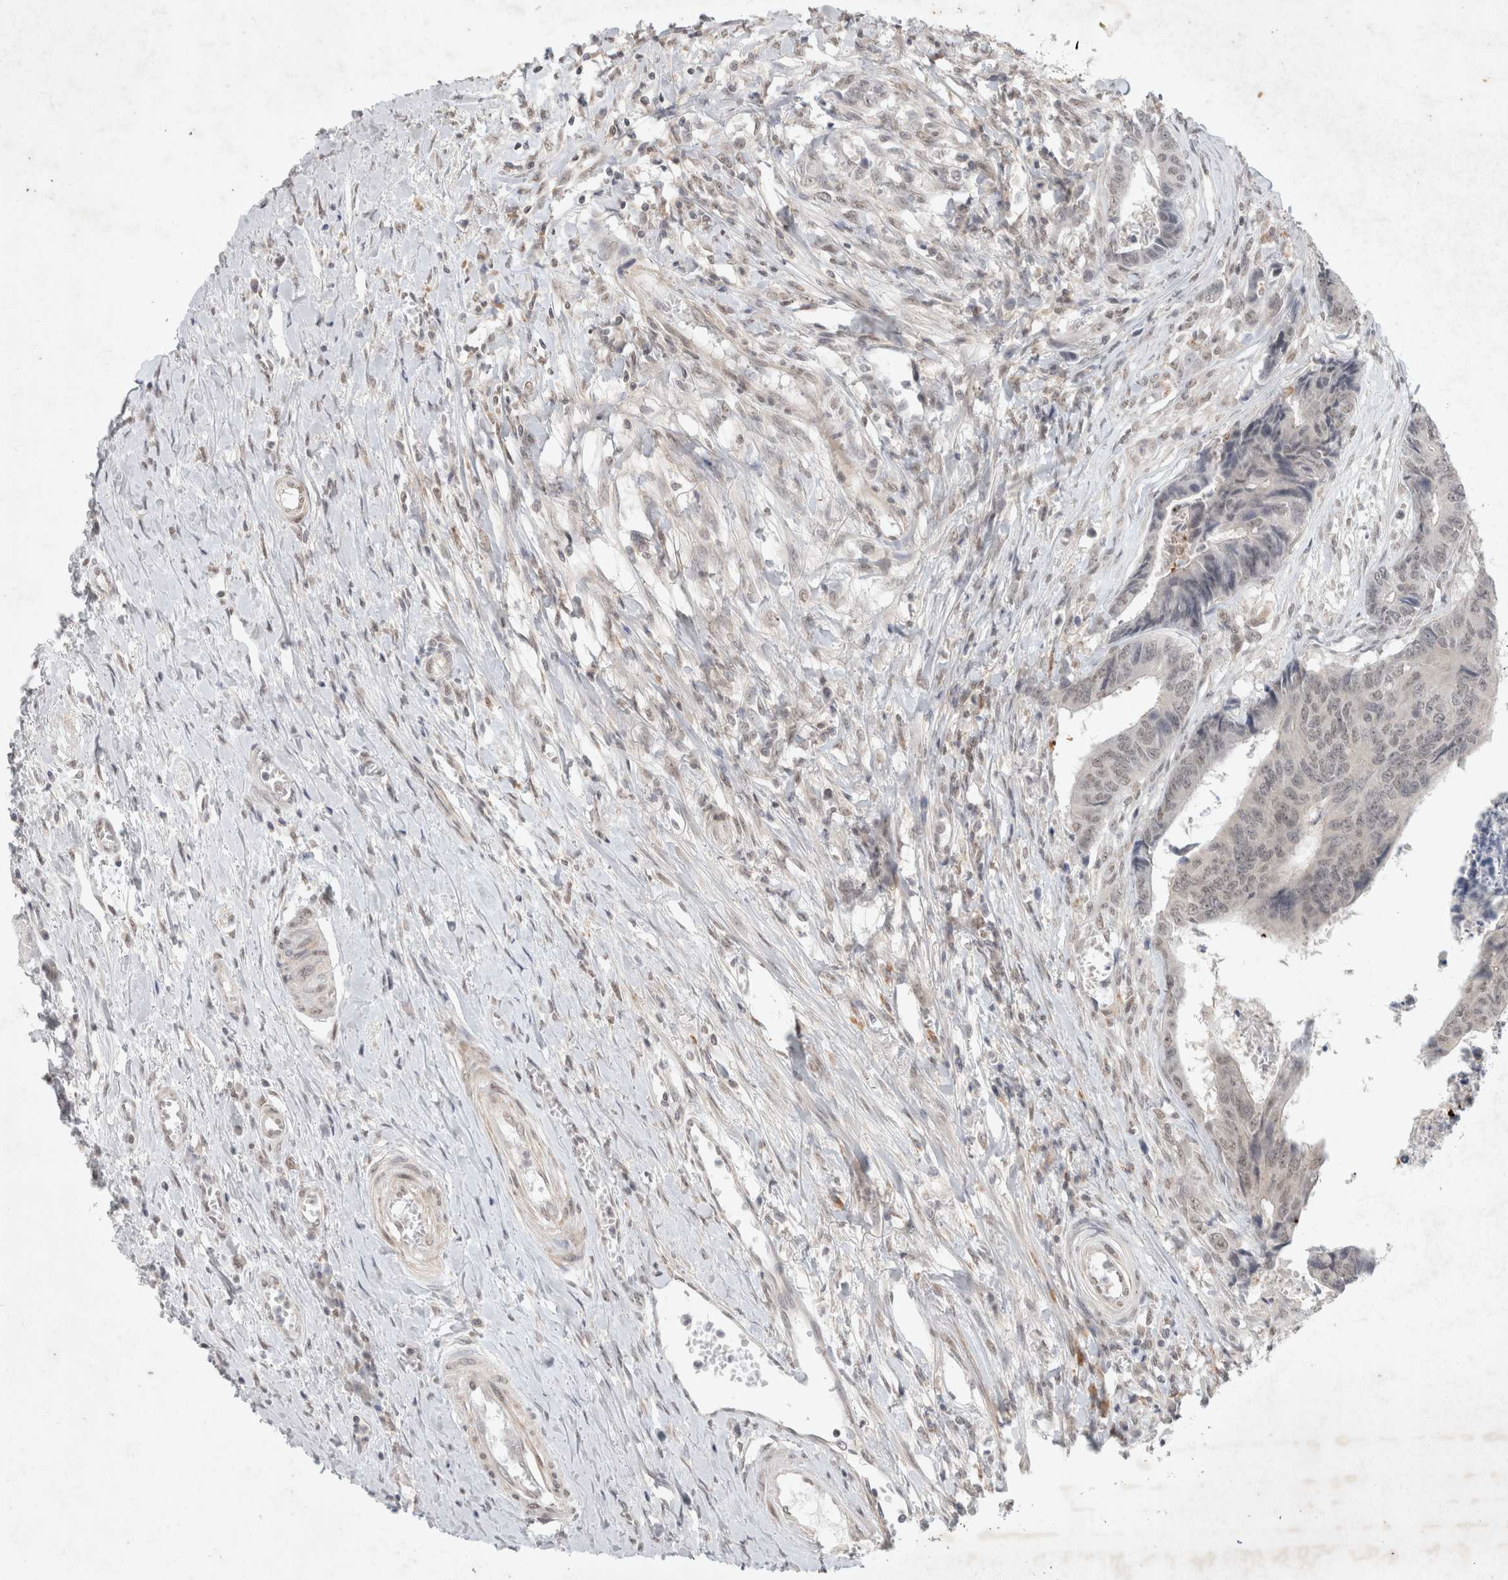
{"staining": {"intensity": "weak", "quantity": "<25%", "location": "nuclear"}, "tissue": "colorectal cancer", "cell_type": "Tumor cells", "image_type": "cancer", "snomed": [{"axis": "morphology", "description": "Adenocarcinoma, NOS"}, {"axis": "topography", "description": "Rectum"}], "caption": "A histopathology image of colorectal cancer stained for a protein displays no brown staining in tumor cells.", "gene": "FBXO42", "patient": {"sex": "male", "age": 84}}